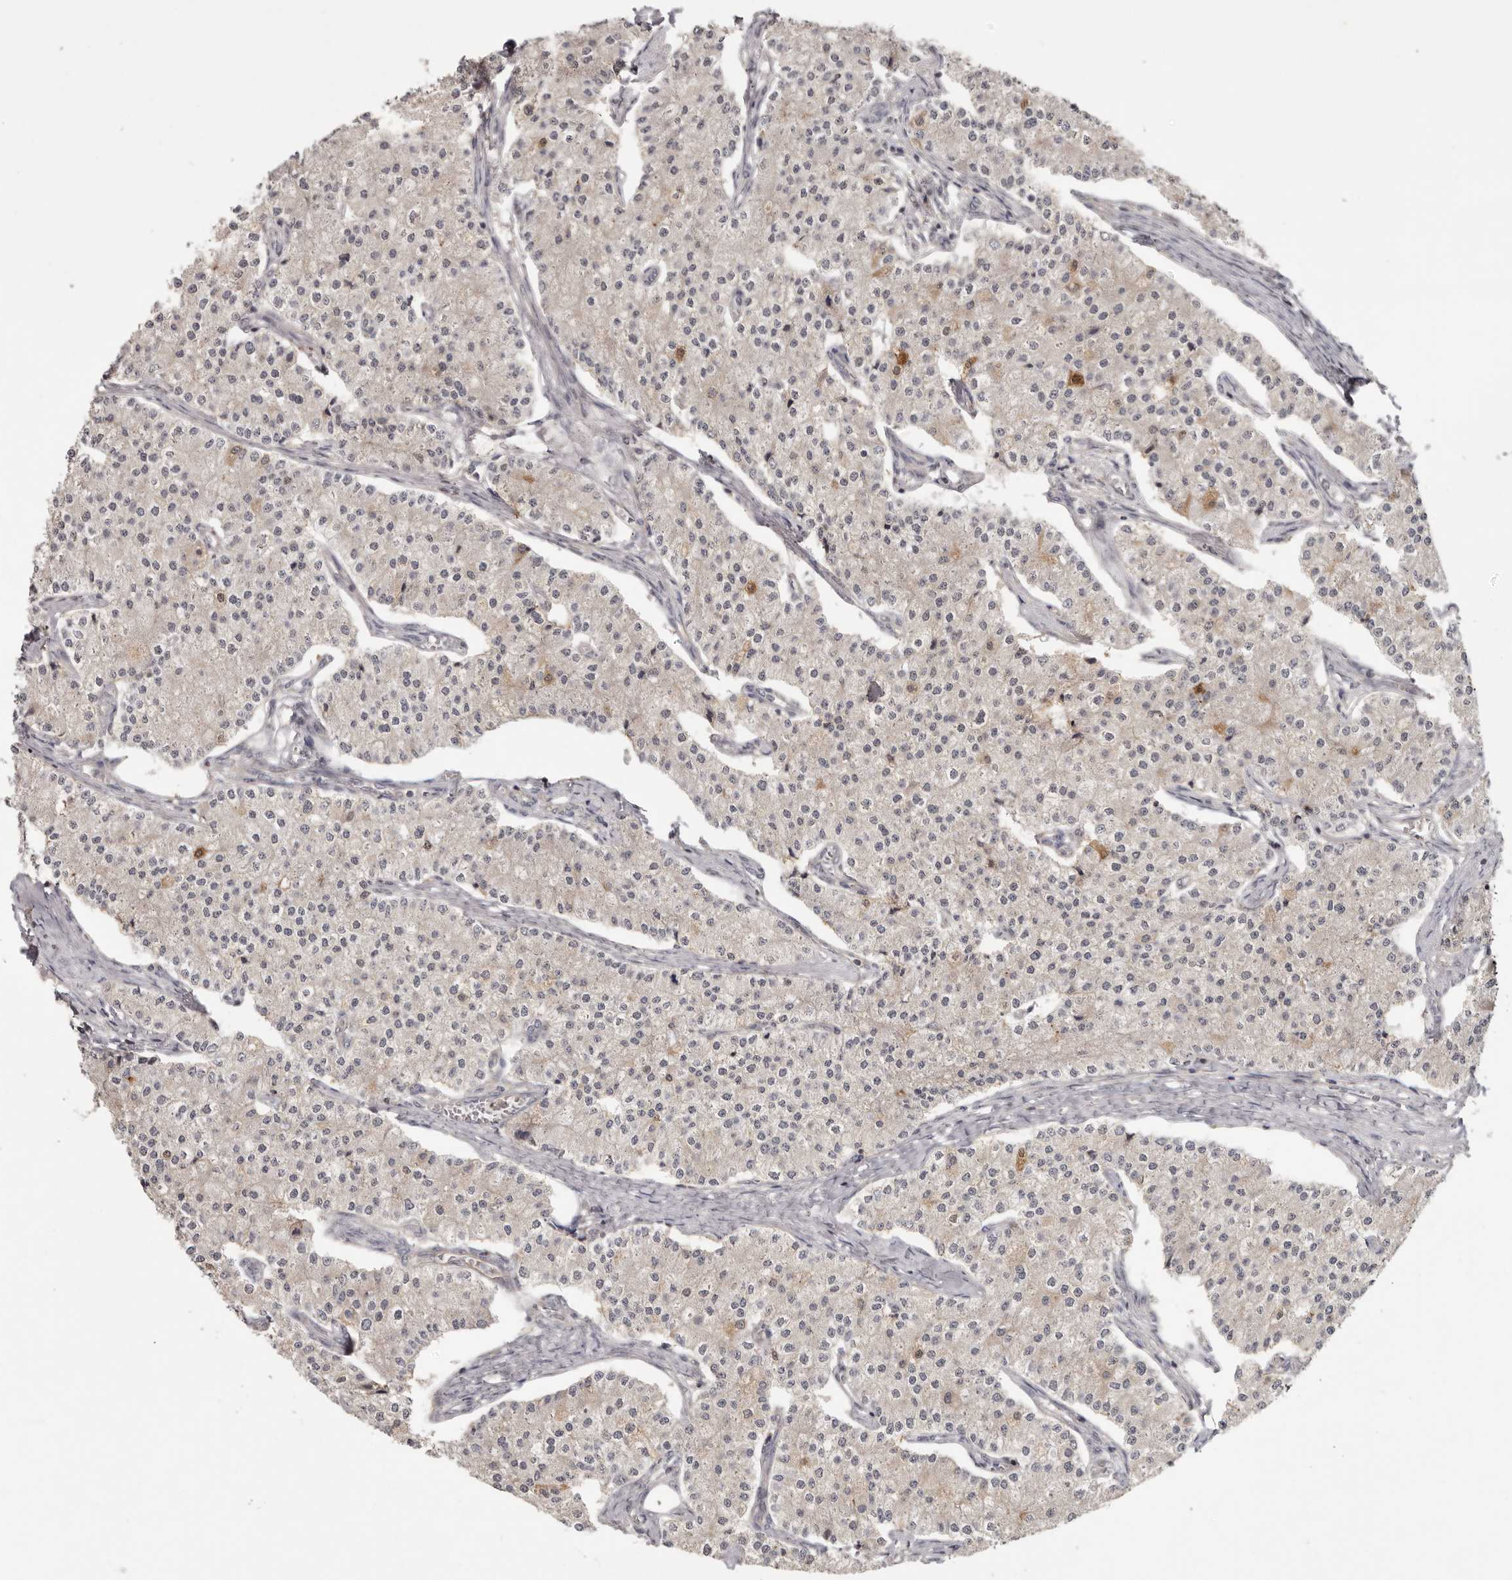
{"staining": {"intensity": "weak", "quantity": "<25%", "location": "cytoplasmic/membranous,nuclear"}, "tissue": "carcinoid", "cell_type": "Tumor cells", "image_type": "cancer", "snomed": [{"axis": "morphology", "description": "Carcinoid, malignant, NOS"}, {"axis": "topography", "description": "Colon"}], "caption": "IHC histopathology image of neoplastic tissue: human carcinoid (malignant) stained with DAB displays no significant protein expression in tumor cells. (Stains: DAB IHC with hematoxylin counter stain, Microscopy: brightfield microscopy at high magnification).", "gene": "ANKRD44", "patient": {"sex": "female", "age": 52}}